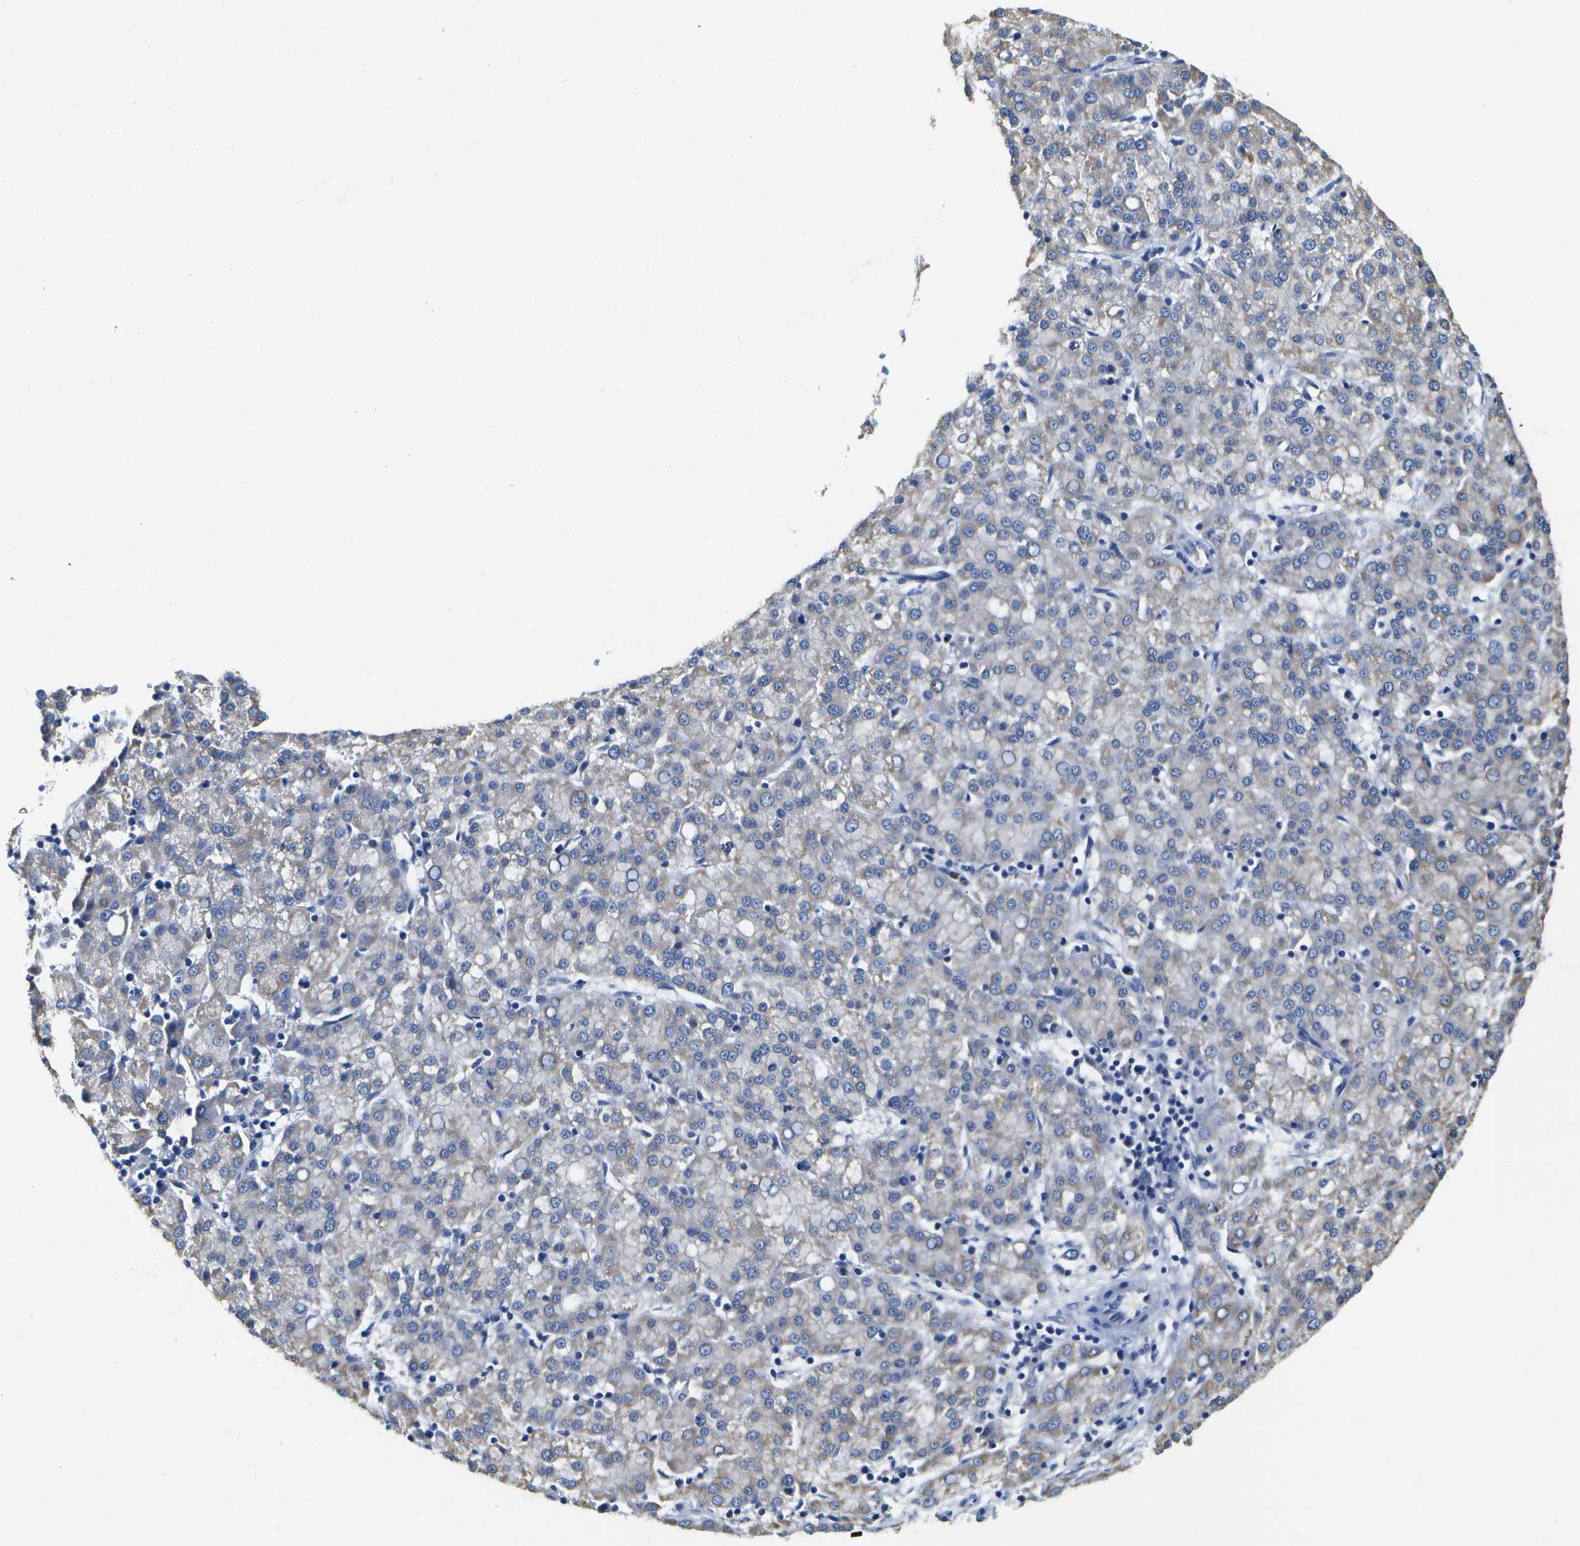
{"staining": {"intensity": "negative", "quantity": "none", "location": "none"}, "tissue": "liver cancer", "cell_type": "Tumor cells", "image_type": "cancer", "snomed": [{"axis": "morphology", "description": "Carcinoma, Hepatocellular, NOS"}, {"axis": "topography", "description": "Liver"}], "caption": "Immunohistochemistry image of liver cancer stained for a protein (brown), which shows no expression in tumor cells.", "gene": "DSE", "patient": {"sex": "female", "age": 58}}